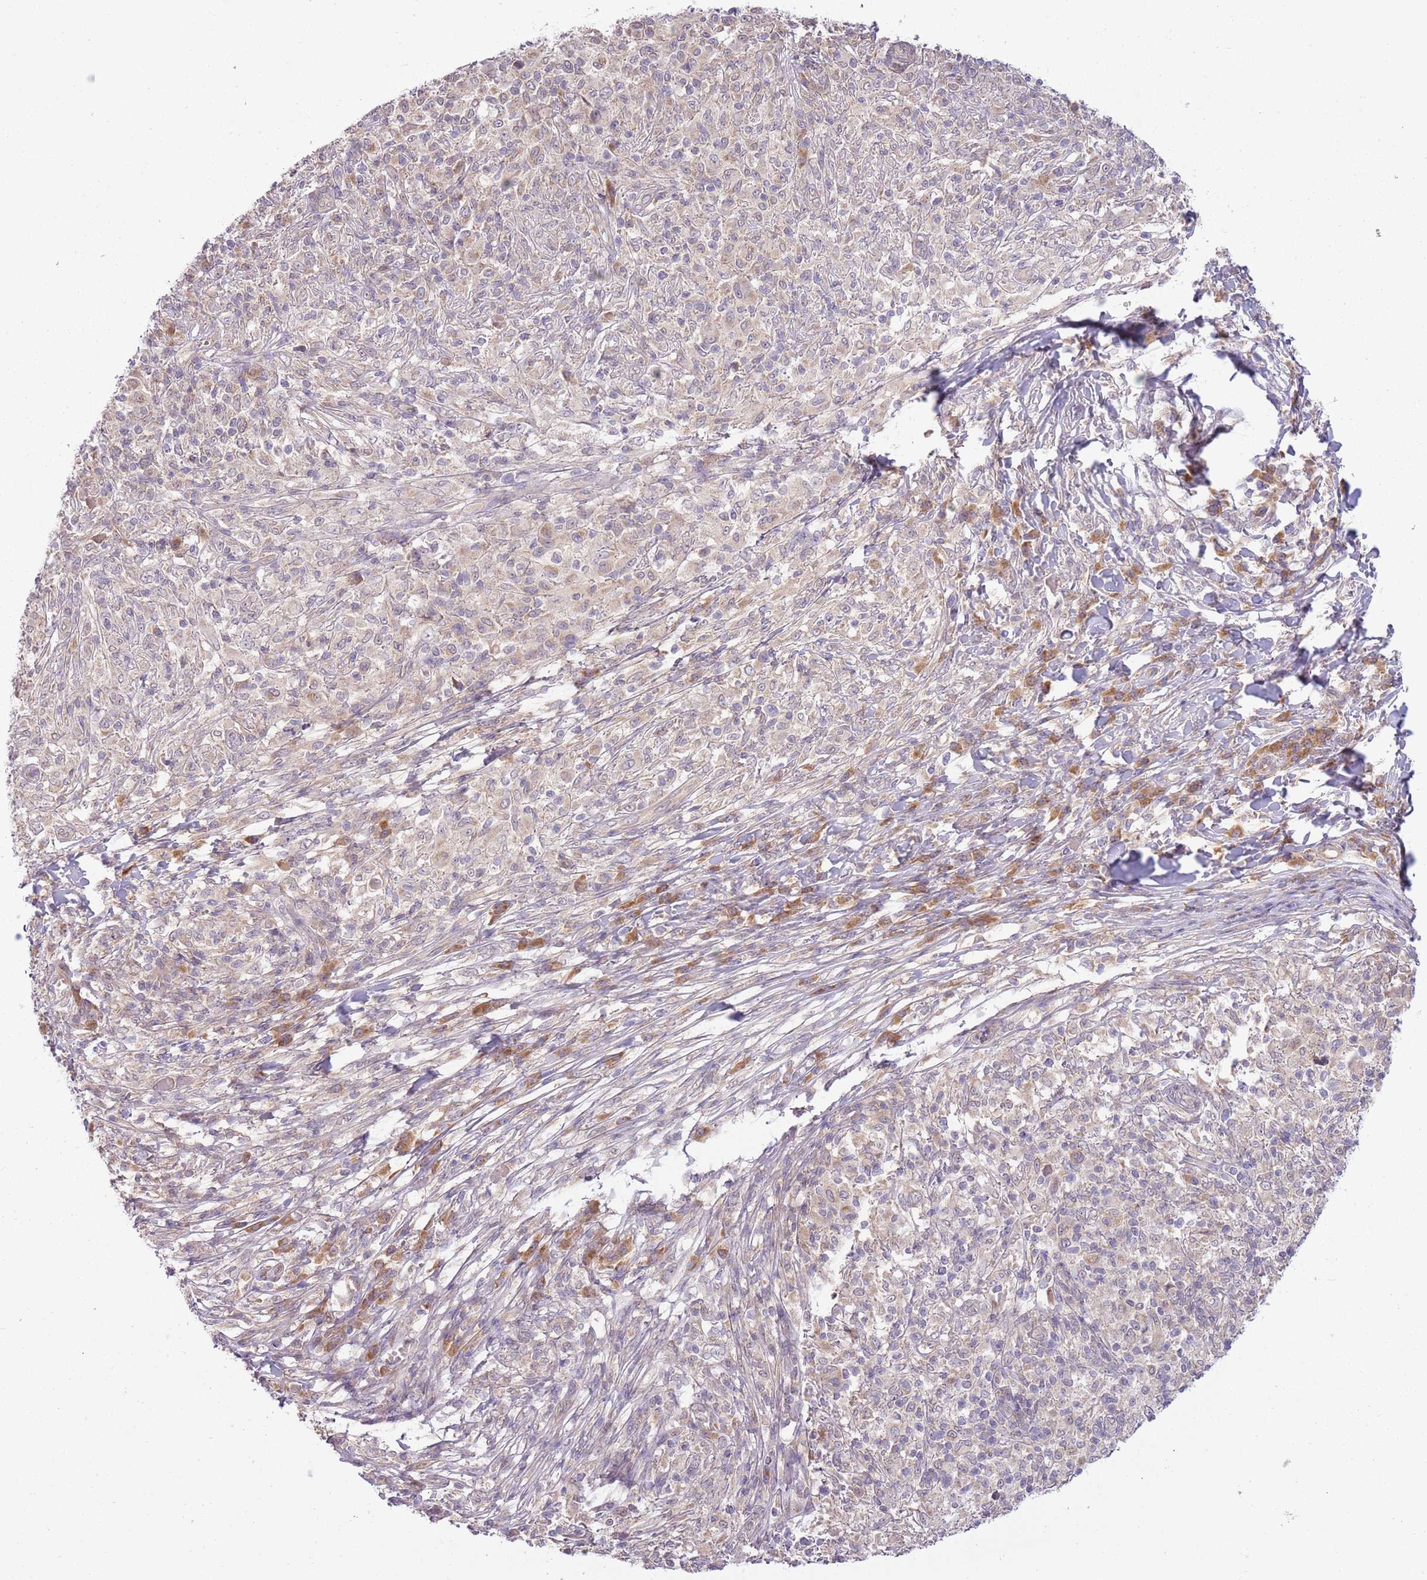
{"staining": {"intensity": "negative", "quantity": "none", "location": "none"}, "tissue": "melanoma", "cell_type": "Tumor cells", "image_type": "cancer", "snomed": [{"axis": "morphology", "description": "Malignant melanoma, NOS"}, {"axis": "topography", "description": "Skin"}], "caption": "This photomicrograph is of malignant melanoma stained with immunohistochemistry to label a protein in brown with the nuclei are counter-stained blue. There is no staining in tumor cells.", "gene": "SKOR2", "patient": {"sex": "male", "age": 66}}